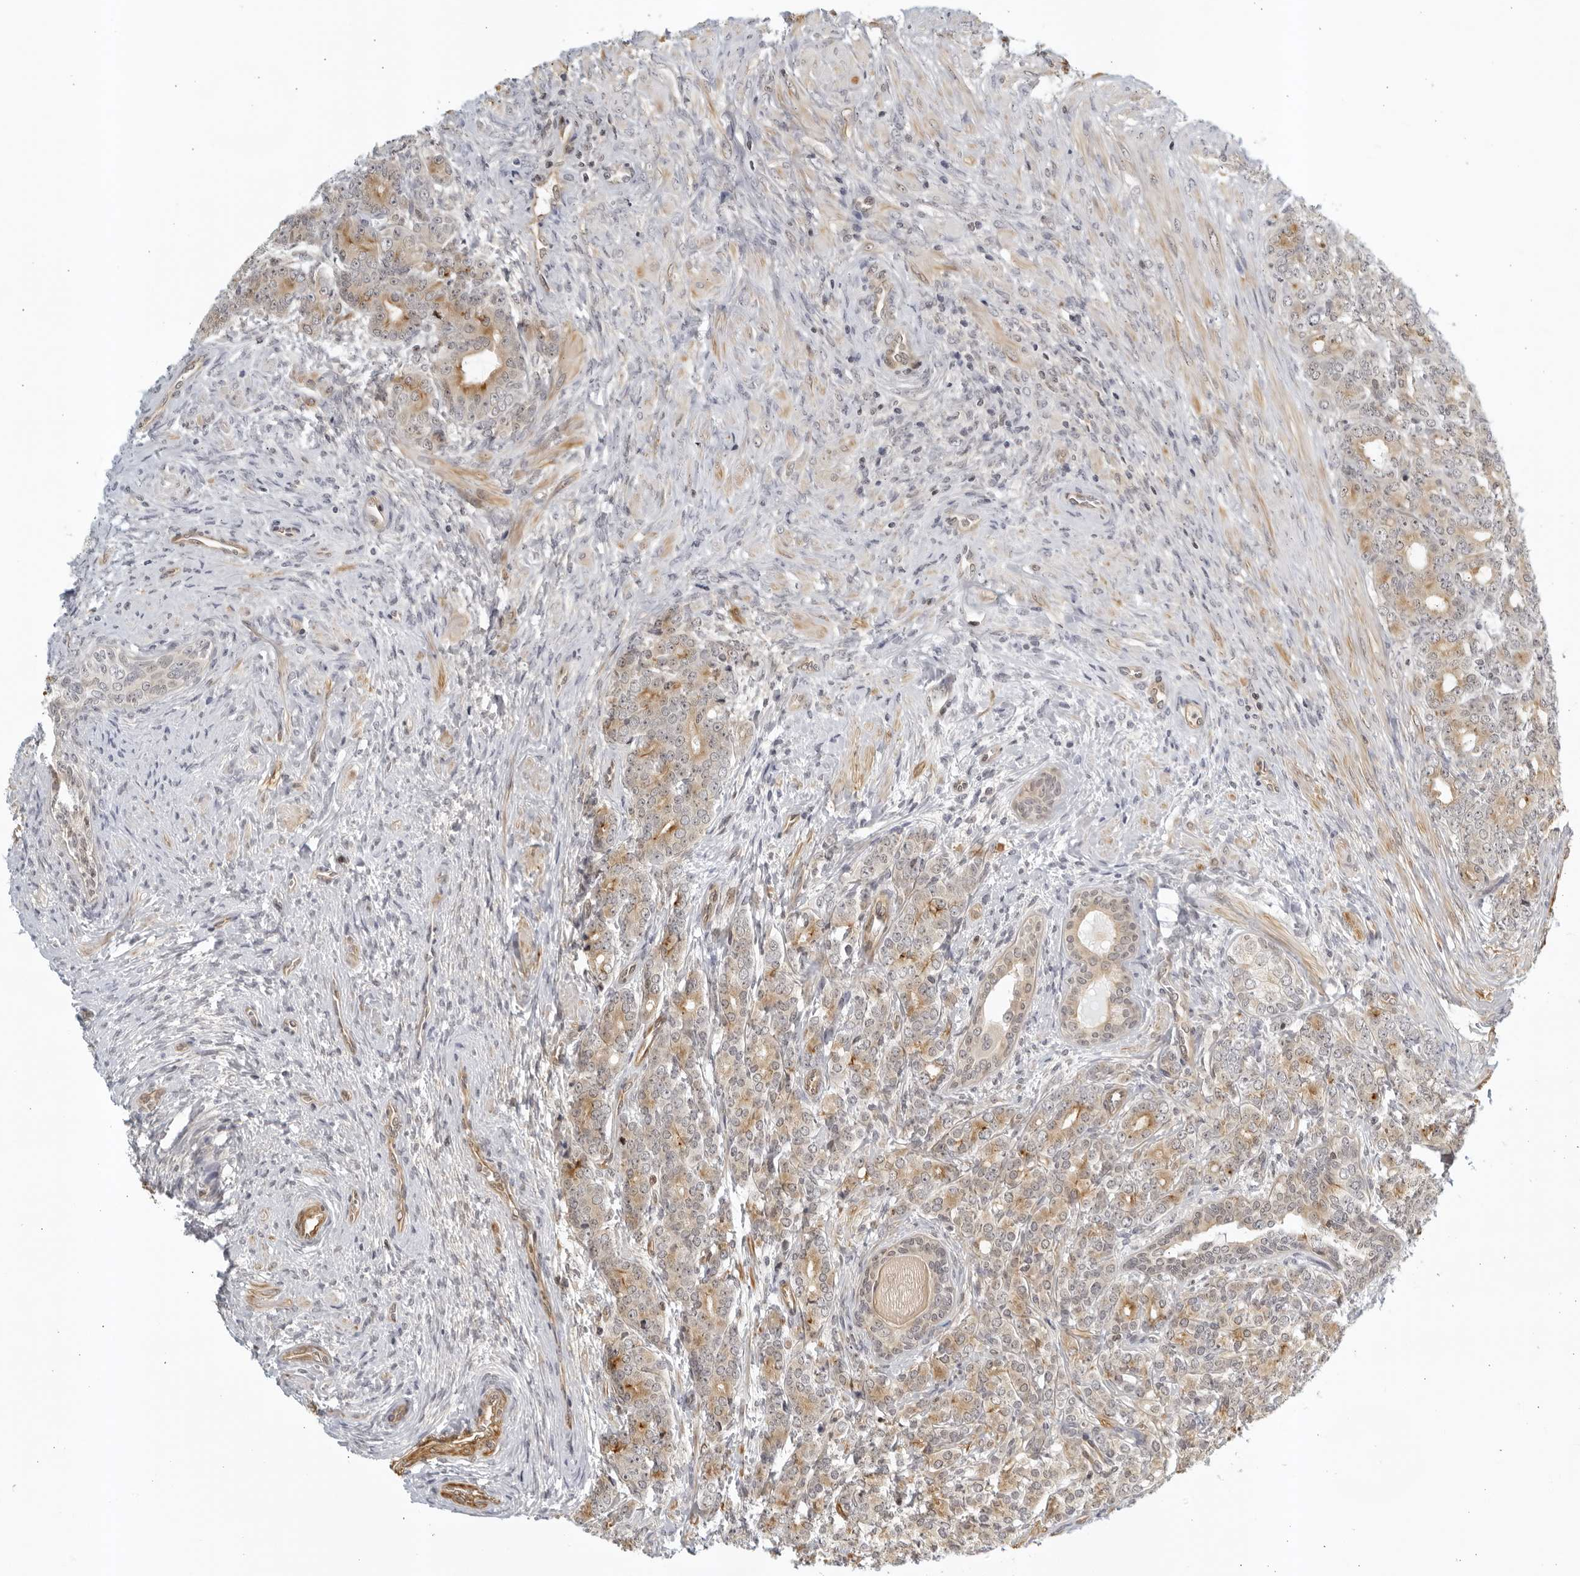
{"staining": {"intensity": "weak", "quantity": ">75%", "location": "cytoplasmic/membranous"}, "tissue": "prostate cancer", "cell_type": "Tumor cells", "image_type": "cancer", "snomed": [{"axis": "morphology", "description": "Adenocarcinoma, High grade"}, {"axis": "topography", "description": "Prostate"}], "caption": "Immunohistochemical staining of prostate adenocarcinoma (high-grade) exhibits weak cytoplasmic/membranous protein staining in approximately >75% of tumor cells.", "gene": "SERTAD4", "patient": {"sex": "male", "age": 62}}